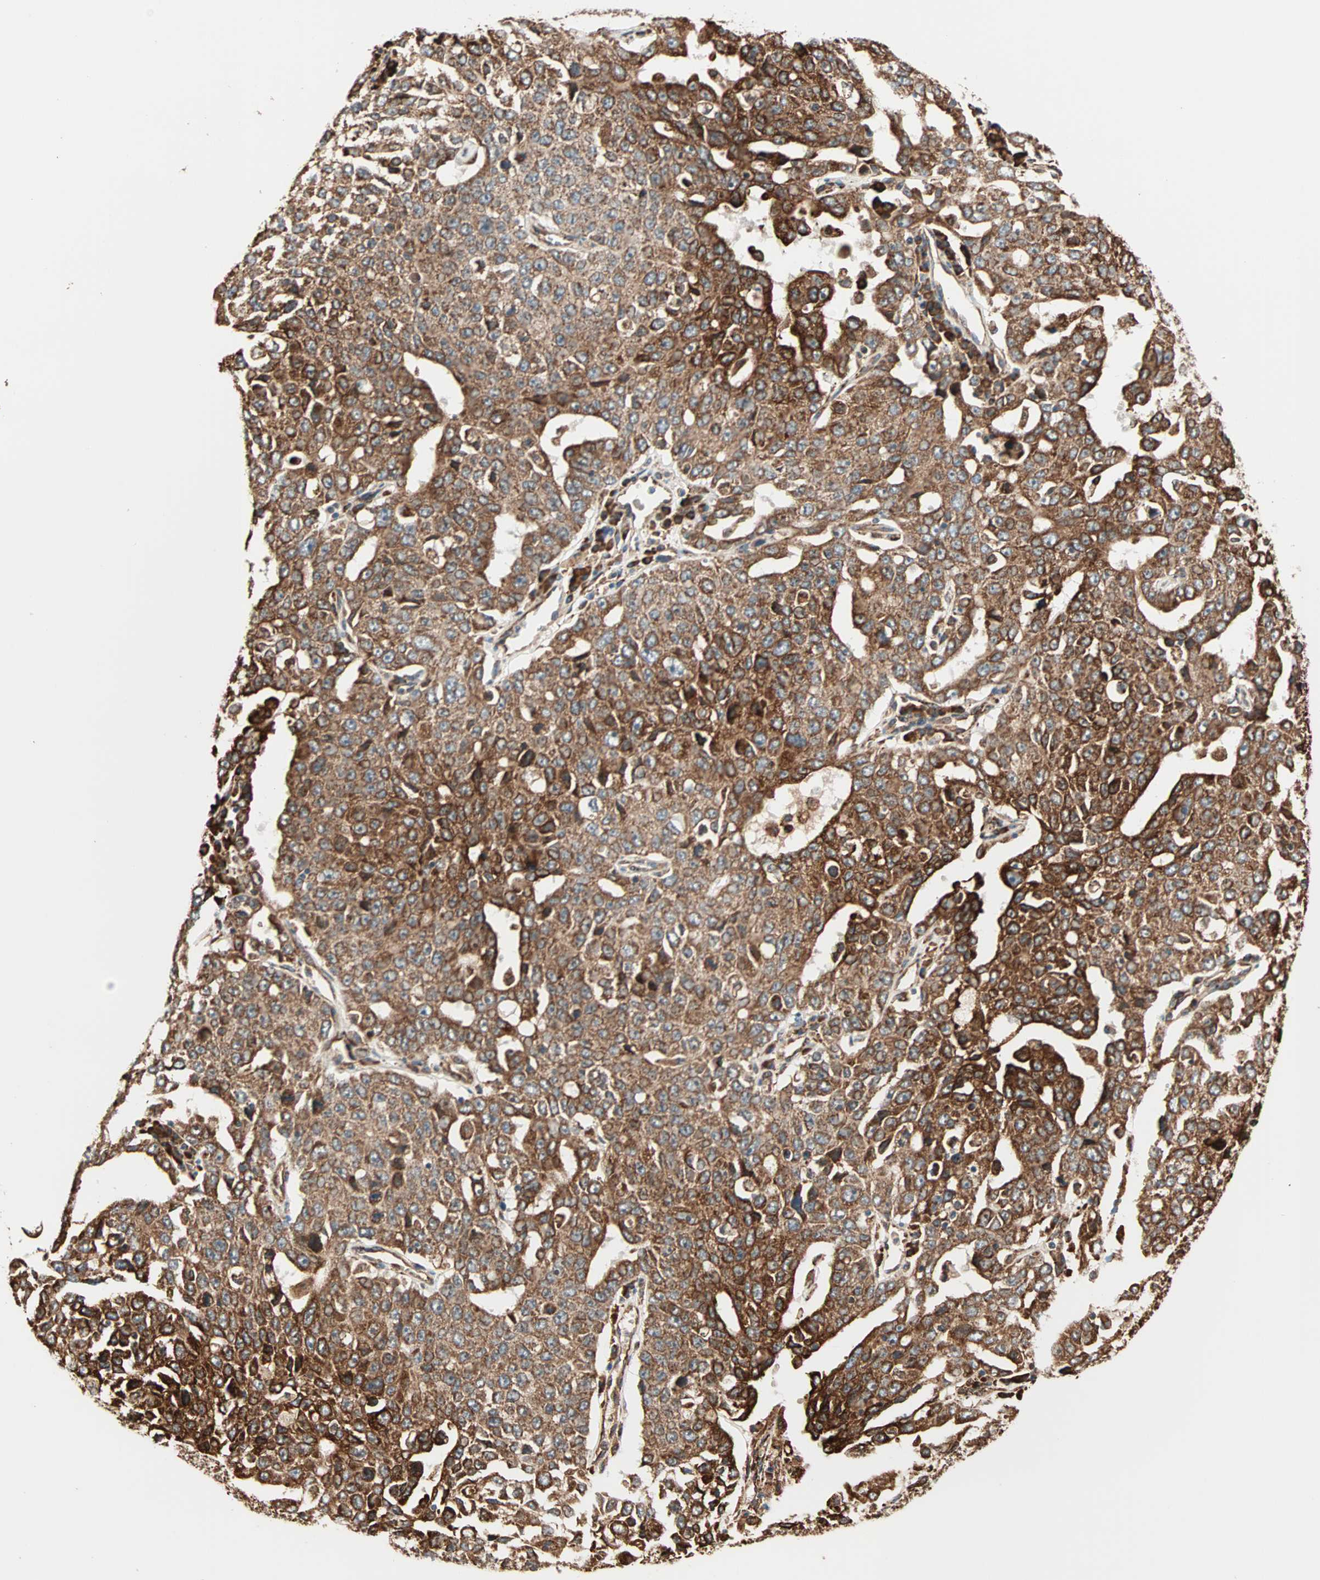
{"staining": {"intensity": "strong", "quantity": ">75%", "location": "cytoplasmic/membranous"}, "tissue": "ovarian cancer", "cell_type": "Tumor cells", "image_type": "cancer", "snomed": [{"axis": "morphology", "description": "Carcinoma, endometroid"}, {"axis": "topography", "description": "Ovary"}], "caption": "This photomicrograph demonstrates immunohistochemistry staining of endometroid carcinoma (ovarian), with high strong cytoplasmic/membranous staining in approximately >75% of tumor cells.", "gene": "P4HA1", "patient": {"sex": "female", "age": 62}}